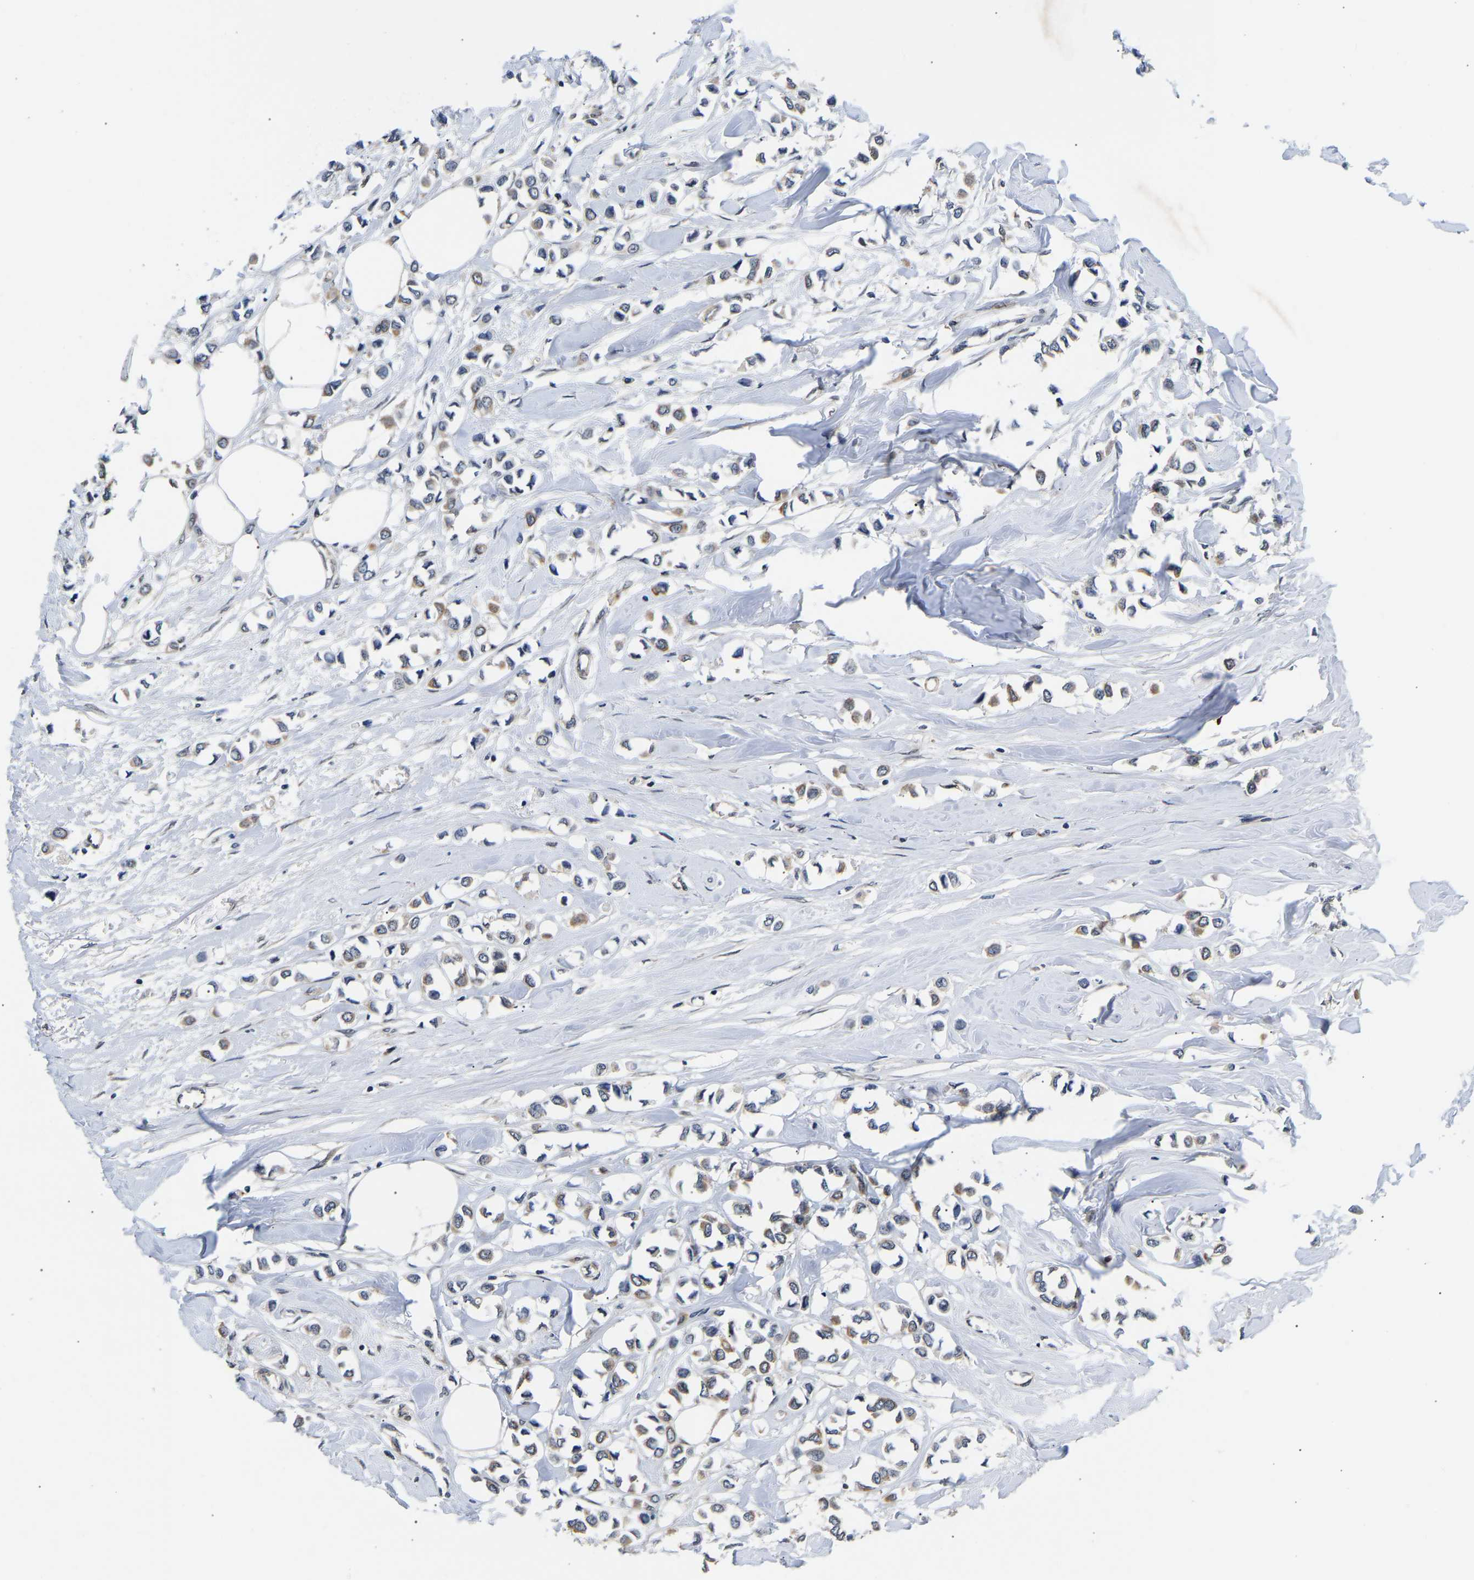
{"staining": {"intensity": "weak", "quantity": ">75%", "location": "cytoplasmic/membranous"}, "tissue": "breast cancer", "cell_type": "Tumor cells", "image_type": "cancer", "snomed": [{"axis": "morphology", "description": "Lobular carcinoma"}, {"axis": "topography", "description": "Breast"}], "caption": "Breast lobular carcinoma tissue demonstrates weak cytoplasmic/membranous positivity in approximately >75% of tumor cells (DAB IHC, brown staining for protein, blue staining for nuclei).", "gene": "METTL16", "patient": {"sex": "female", "age": 51}}